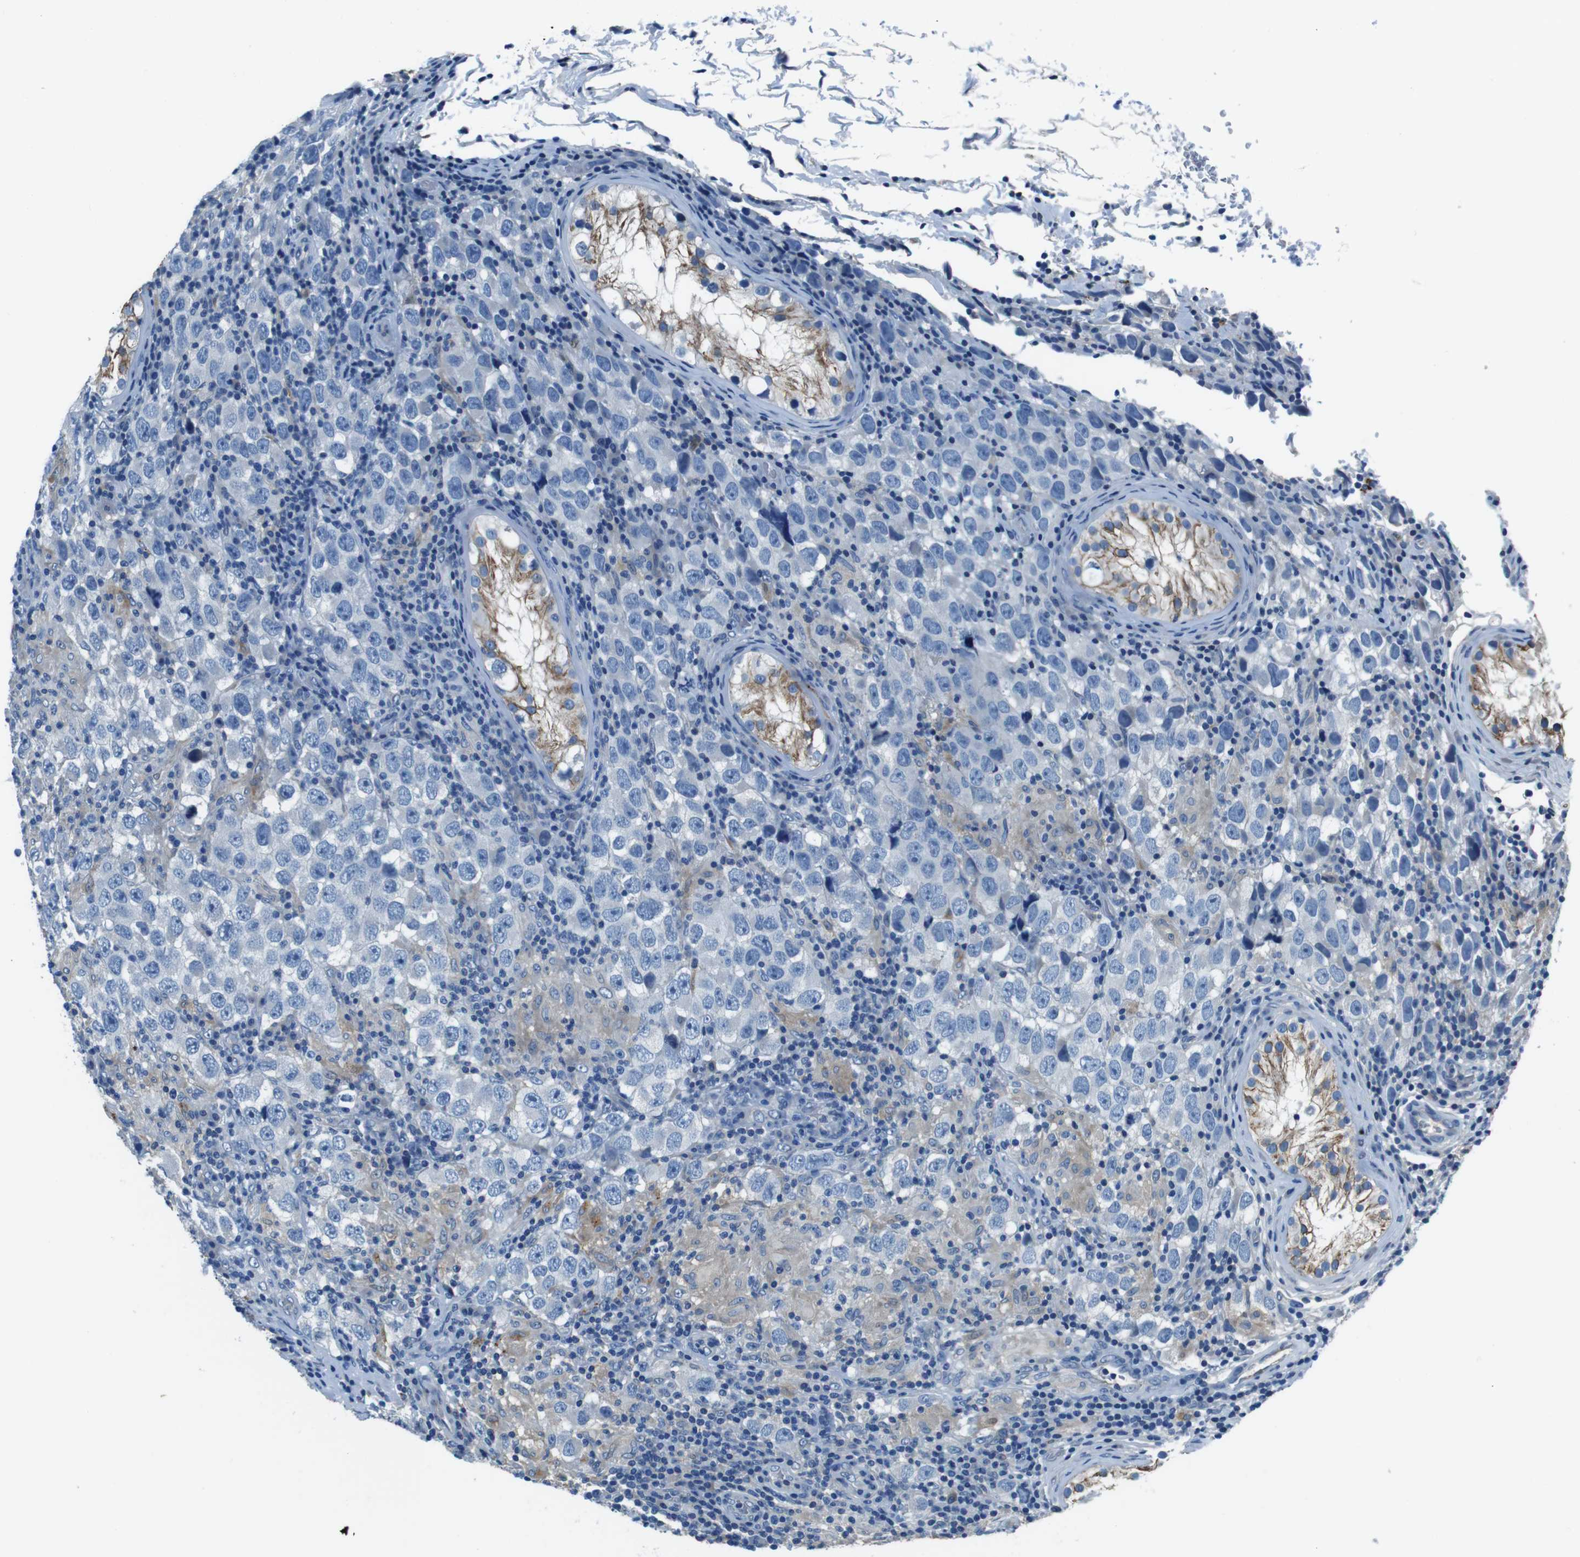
{"staining": {"intensity": "negative", "quantity": "none", "location": "none"}, "tissue": "testis cancer", "cell_type": "Tumor cells", "image_type": "cancer", "snomed": [{"axis": "morphology", "description": "Carcinoma, Embryonal, NOS"}, {"axis": "topography", "description": "Testis"}], "caption": "Immunohistochemistry photomicrograph of human testis cancer (embryonal carcinoma) stained for a protein (brown), which demonstrates no expression in tumor cells.", "gene": "TULP3", "patient": {"sex": "male", "age": 21}}